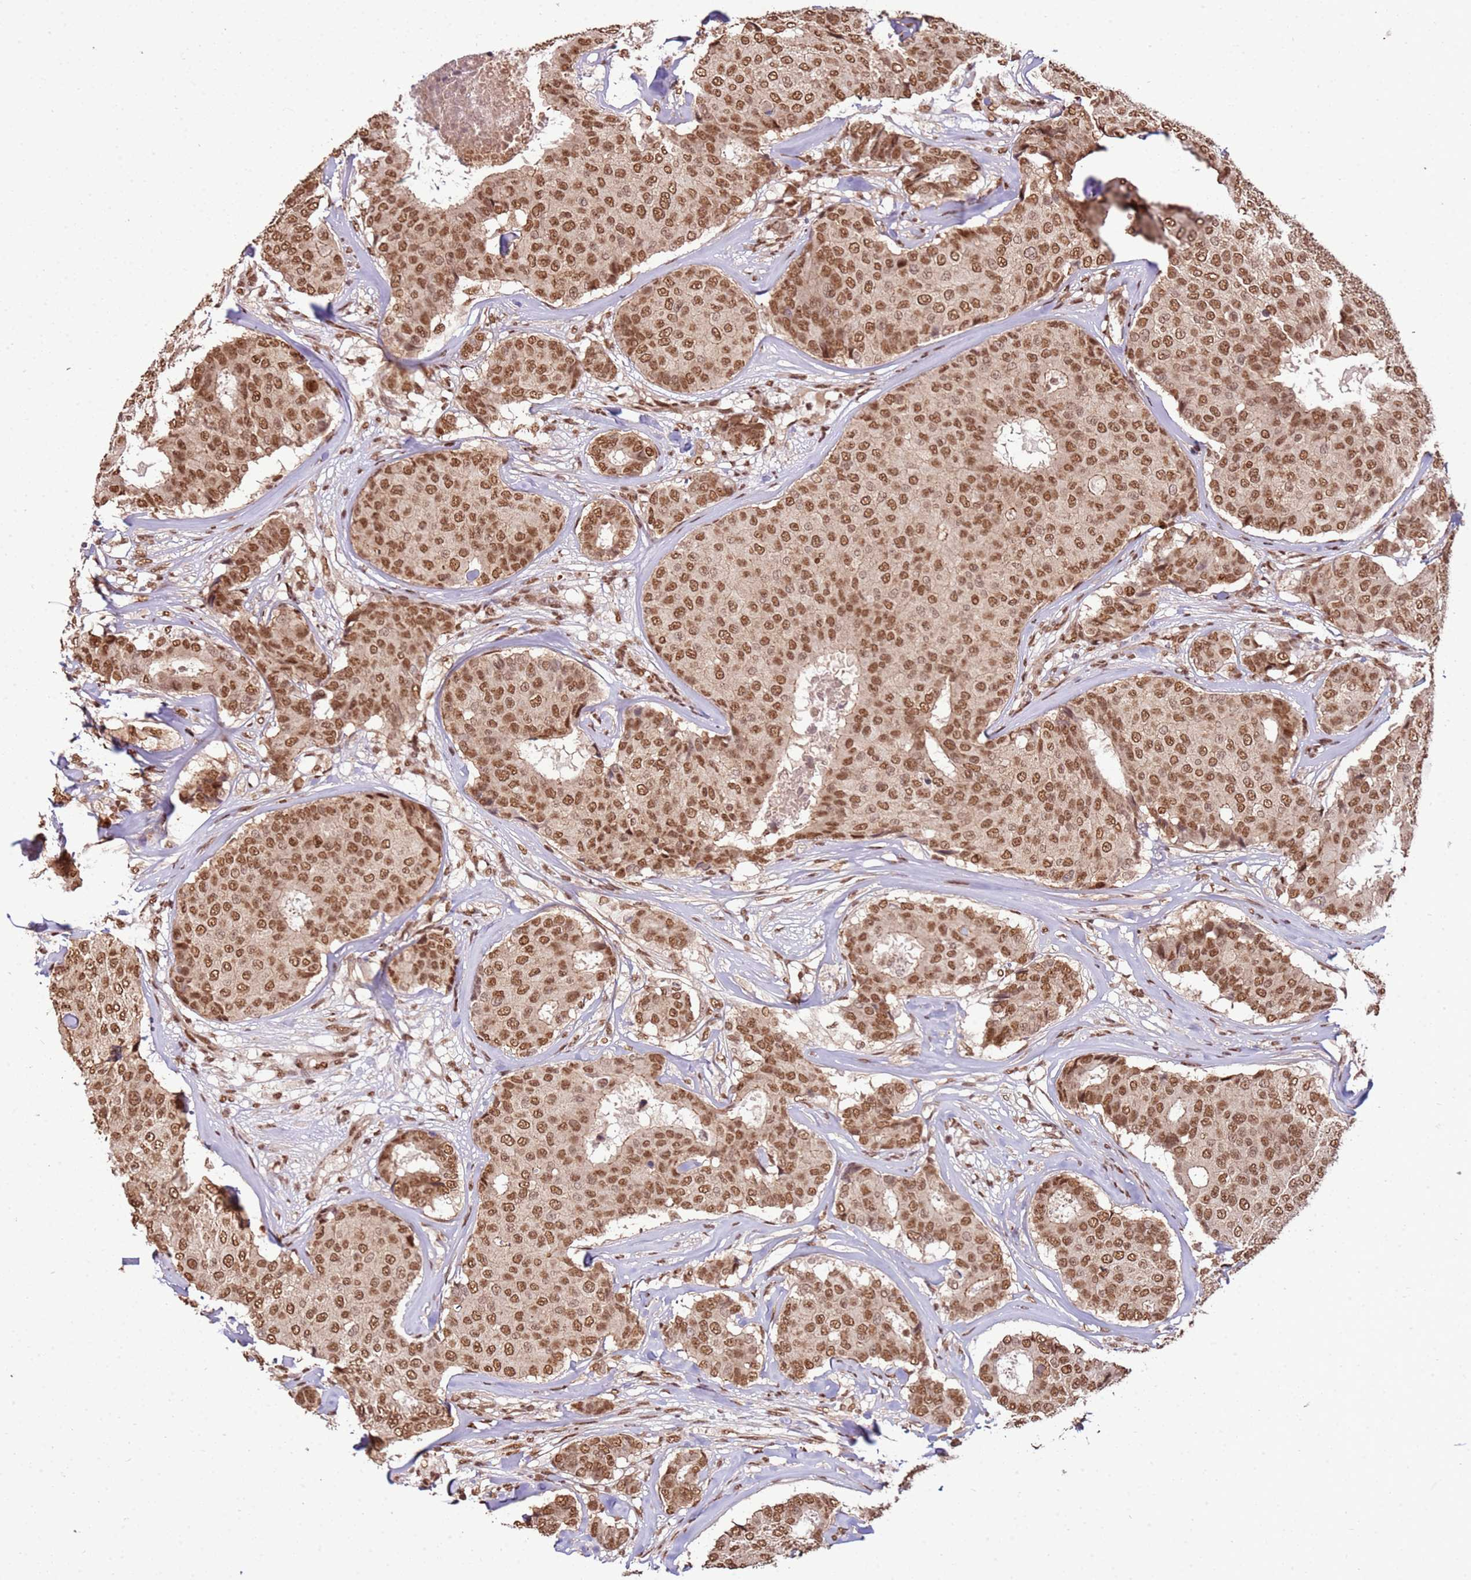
{"staining": {"intensity": "moderate", "quantity": ">75%", "location": "nuclear"}, "tissue": "breast cancer", "cell_type": "Tumor cells", "image_type": "cancer", "snomed": [{"axis": "morphology", "description": "Duct carcinoma"}, {"axis": "topography", "description": "Breast"}], "caption": "Moderate nuclear positivity is present in approximately >75% of tumor cells in infiltrating ductal carcinoma (breast). The staining was performed using DAB to visualize the protein expression in brown, while the nuclei were stained in blue with hematoxylin (Magnification: 20x).", "gene": "ZBTB12", "patient": {"sex": "female", "age": 75}}